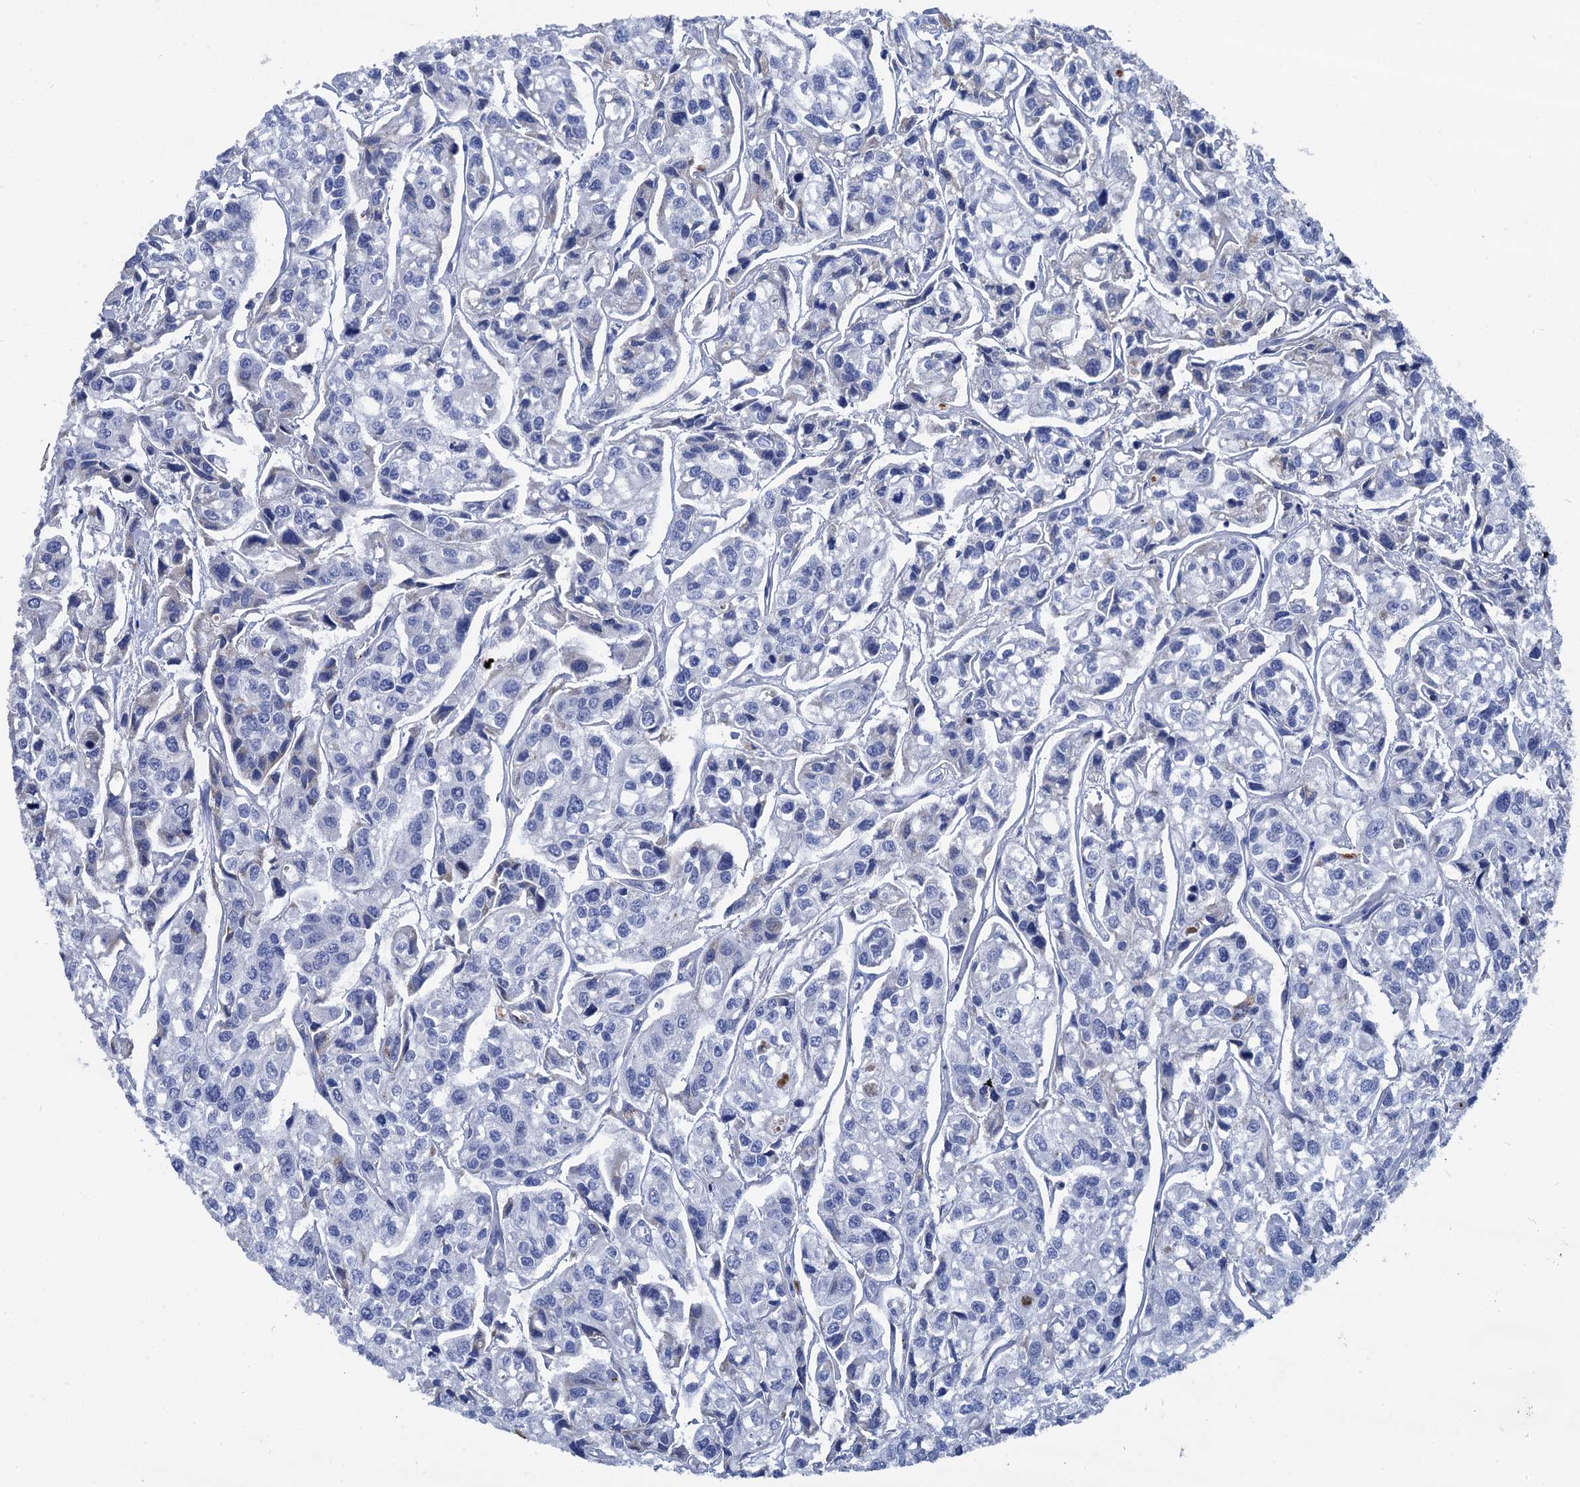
{"staining": {"intensity": "negative", "quantity": "none", "location": "none"}, "tissue": "urothelial cancer", "cell_type": "Tumor cells", "image_type": "cancer", "snomed": [{"axis": "morphology", "description": "Urothelial carcinoma, High grade"}, {"axis": "topography", "description": "Urinary bladder"}], "caption": "The histopathology image exhibits no significant staining in tumor cells of urothelial carcinoma (high-grade). (Immunohistochemistry, brightfield microscopy, high magnification).", "gene": "APOD", "patient": {"sex": "male", "age": 67}}